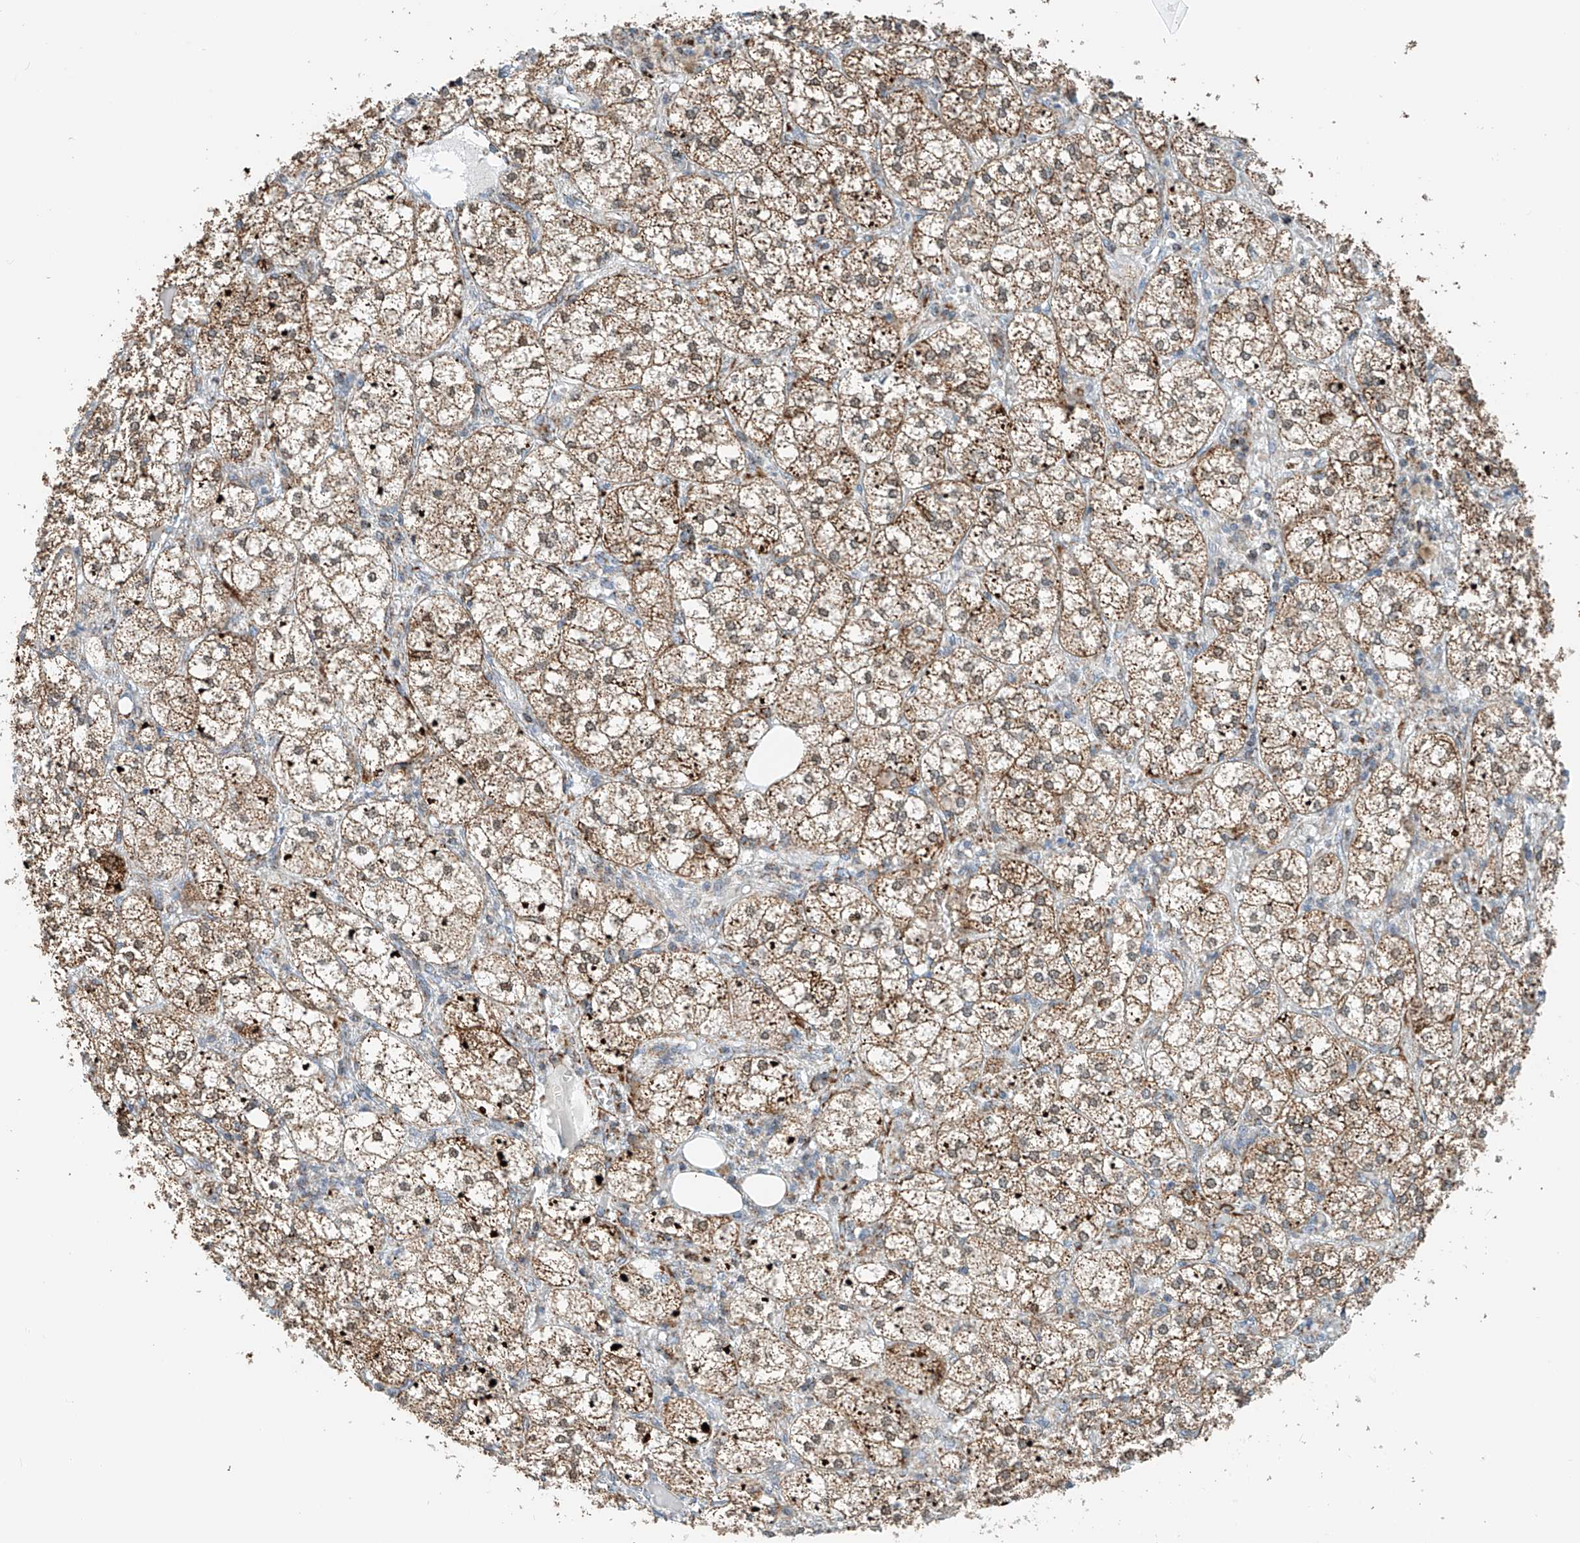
{"staining": {"intensity": "moderate", "quantity": ">75%", "location": "cytoplasmic/membranous"}, "tissue": "adrenal gland", "cell_type": "Glandular cells", "image_type": "normal", "snomed": [{"axis": "morphology", "description": "Normal tissue, NOS"}, {"axis": "topography", "description": "Adrenal gland"}], "caption": "Glandular cells demonstrate medium levels of moderate cytoplasmic/membranous staining in about >75% of cells in benign human adrenal gland. (DAB IHC, brown staining for protein, blue staining for nuclei).", "gene": "PPA2", "patient": {"sex": "female", "age": 61}}